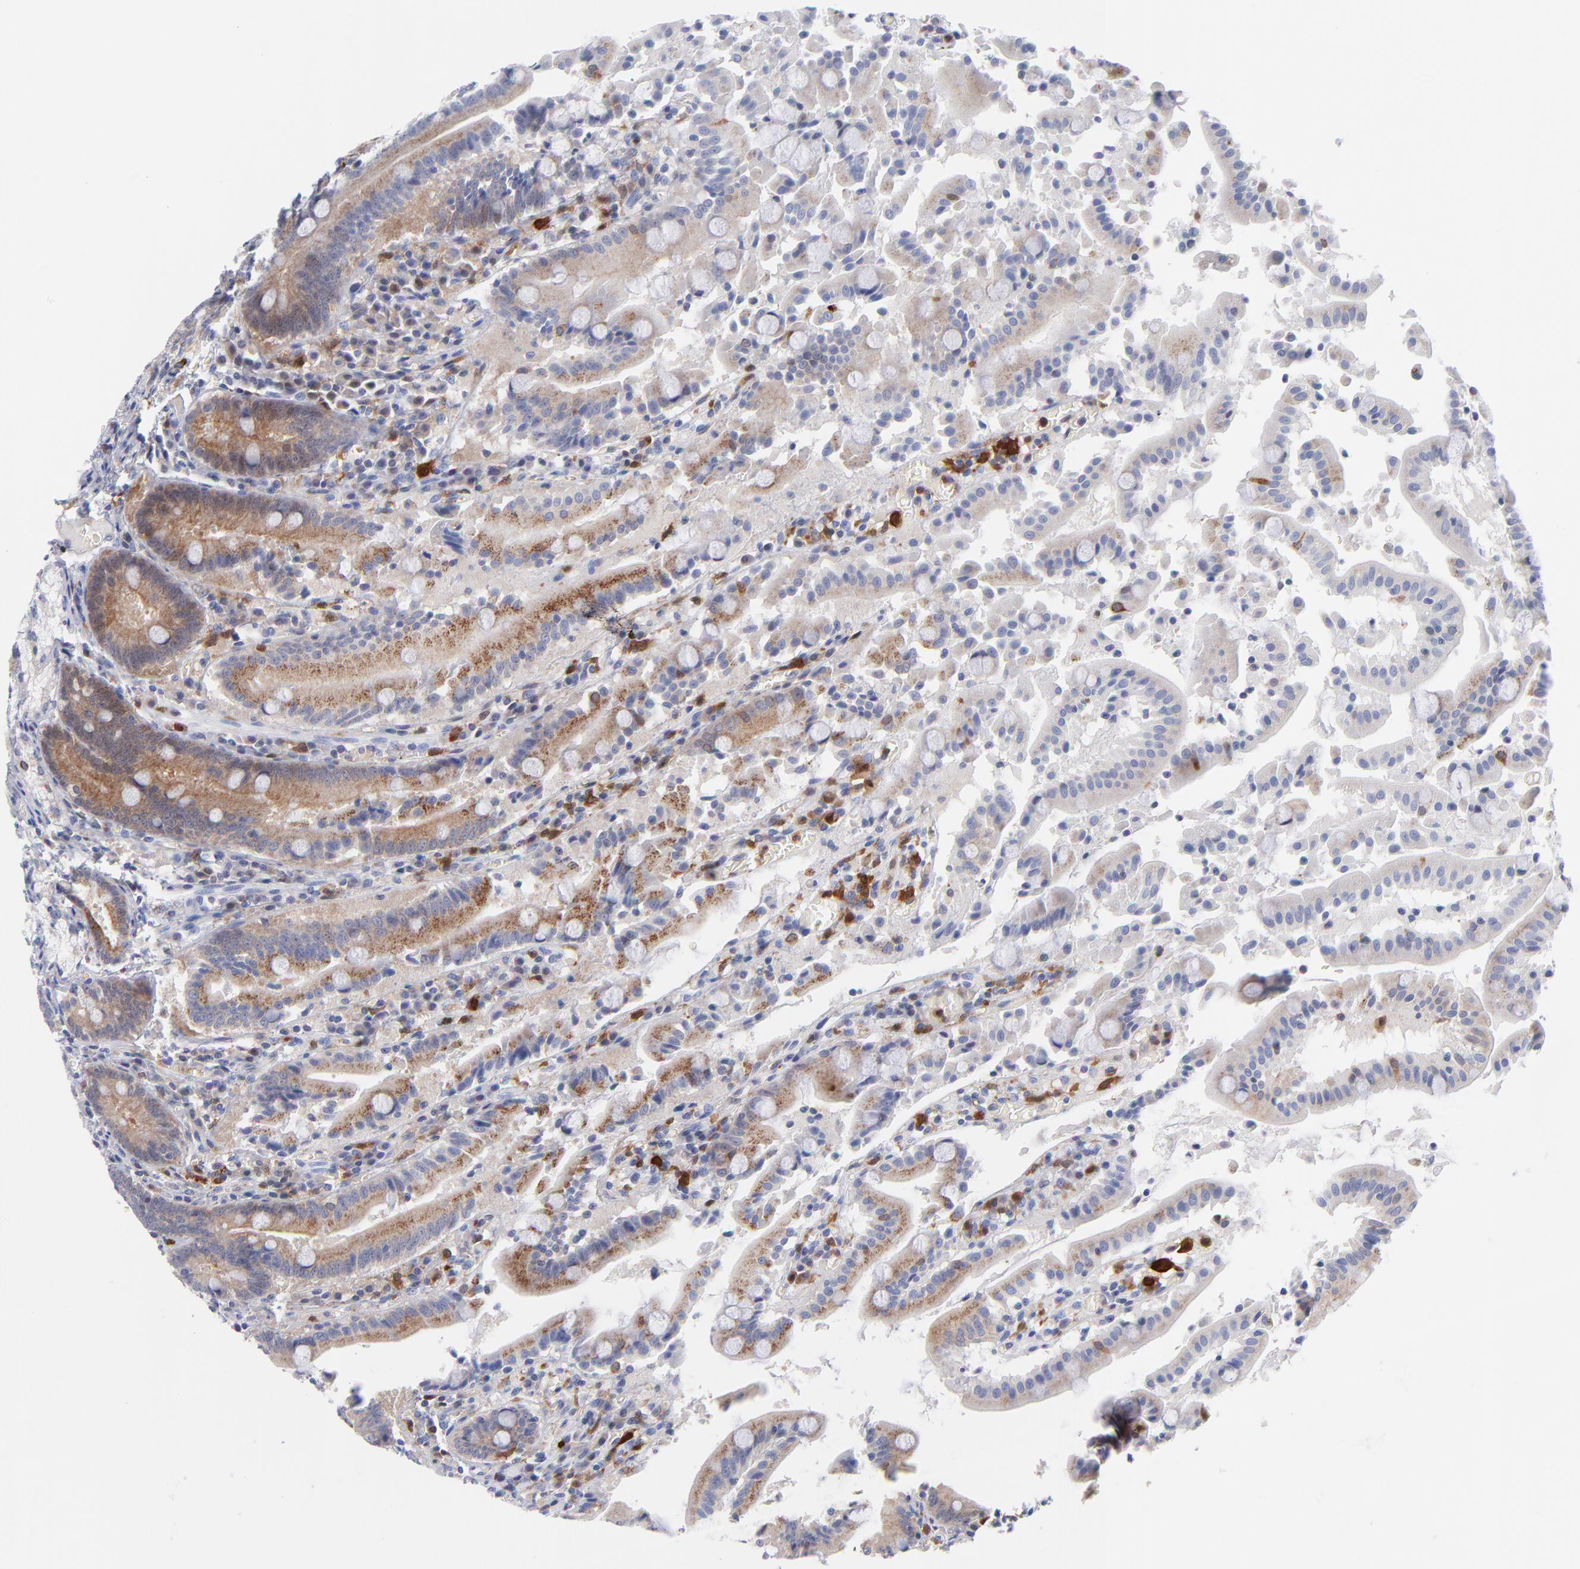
{"staining": {"intensity": "moderate", "quantity": "25%-75%", "location": "cytoplasmic/membranous"}, "tissue": "stomach", "cell_type": "Glandular cells", "image_type": "normal", "snomed": [{"axis": "morphology", "description": "Normal tissue, NOS"}, {"axis": "topography", "description": "Stomach, lower"}], "caption": "The micrograph exhibits staining of benign stomach, revealing moderate cytoplasmic/membranous protein staining (brown color) within glandular cells. (brown staining indicates protein expression, while blue staining denotes nuclei).", "gene": "BID", "patient": {"sex": "male", "age": 56}}